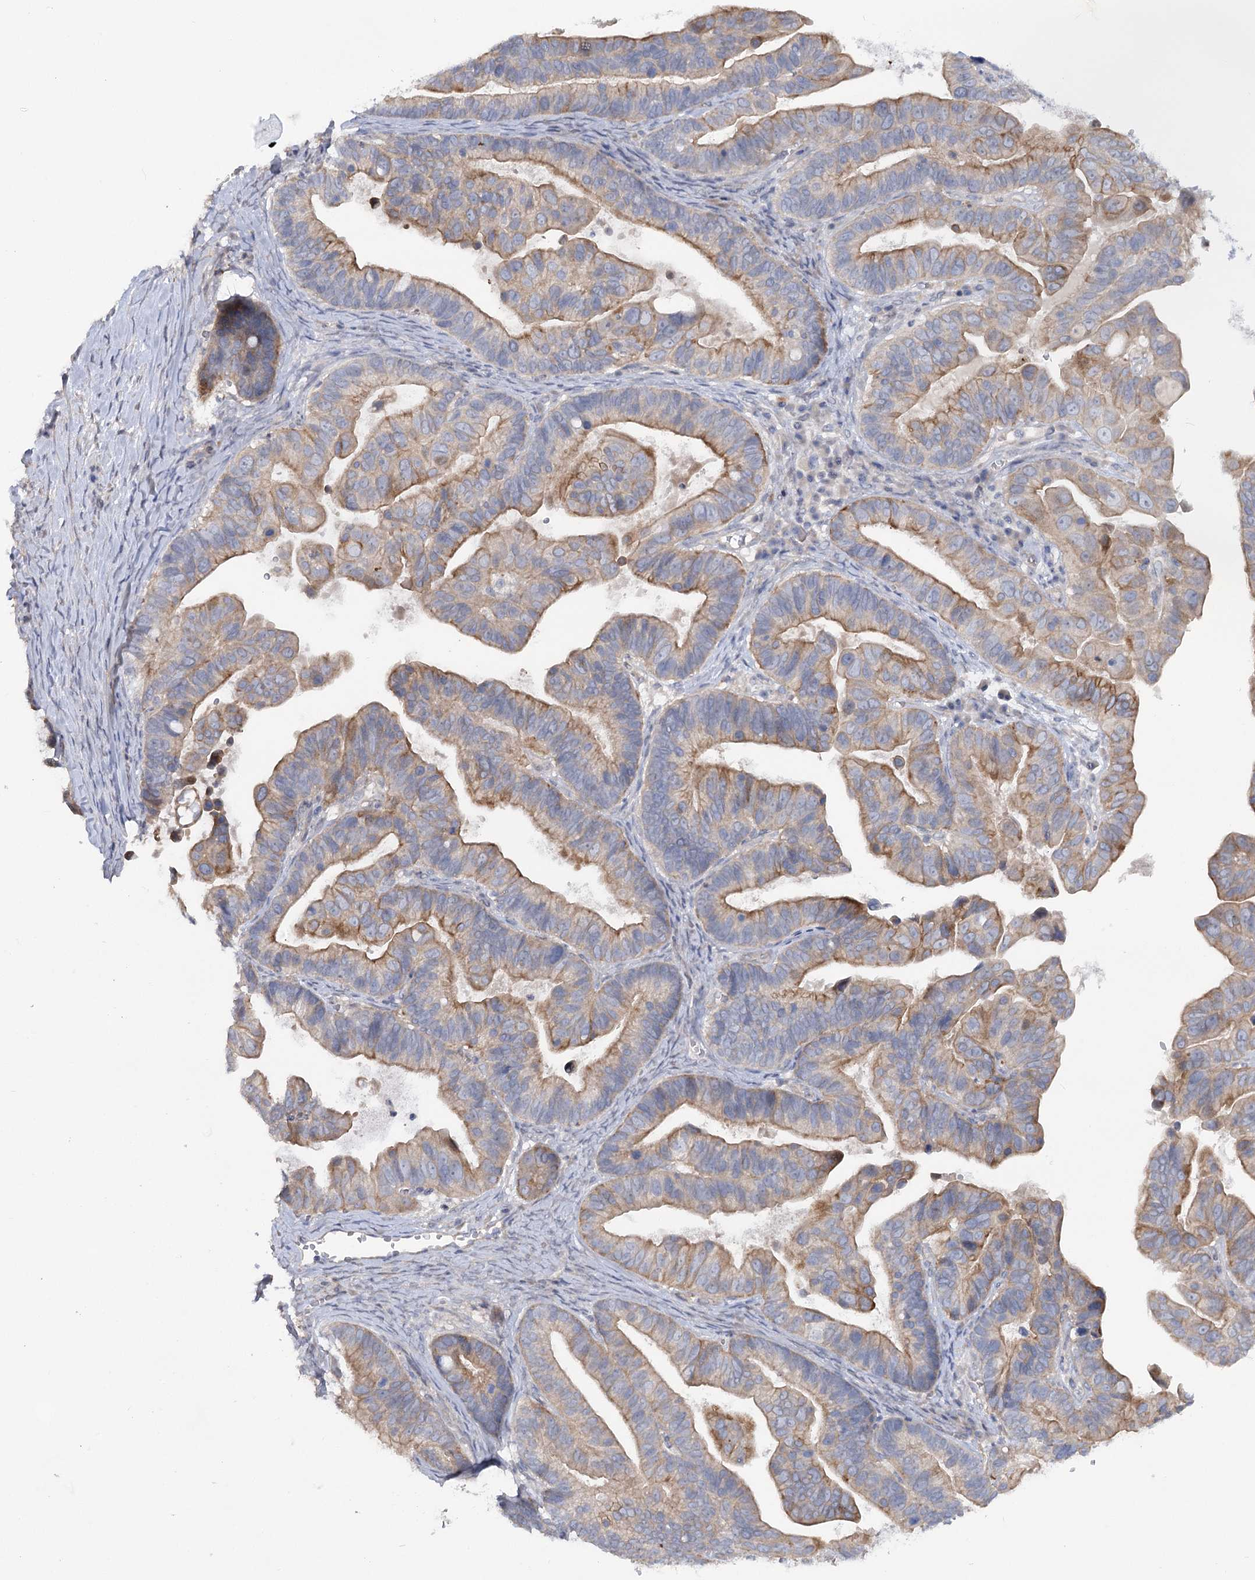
{"staining": {"intensity": "moderate", "quantity": "25%-75%", "location": "cytoplasmic/membranous"}, "tissue": "ovarian cancer", "cell_type": "Tumor cells", "image_type": "cancer", "snomed": [{"axis": "morphology", "description": "Cystadenocarcinoma, serous, NOS"}, {"axis": "topography", "description": "Ovary"}], "caption": "Serous cystadenocarcinoma (ovarian) stained for a protein displays moderate cytoplasmic/membranous positivity in tumor cells.", "gene": "SCN11A", "patient": {"sex": "female", "age": 56}}